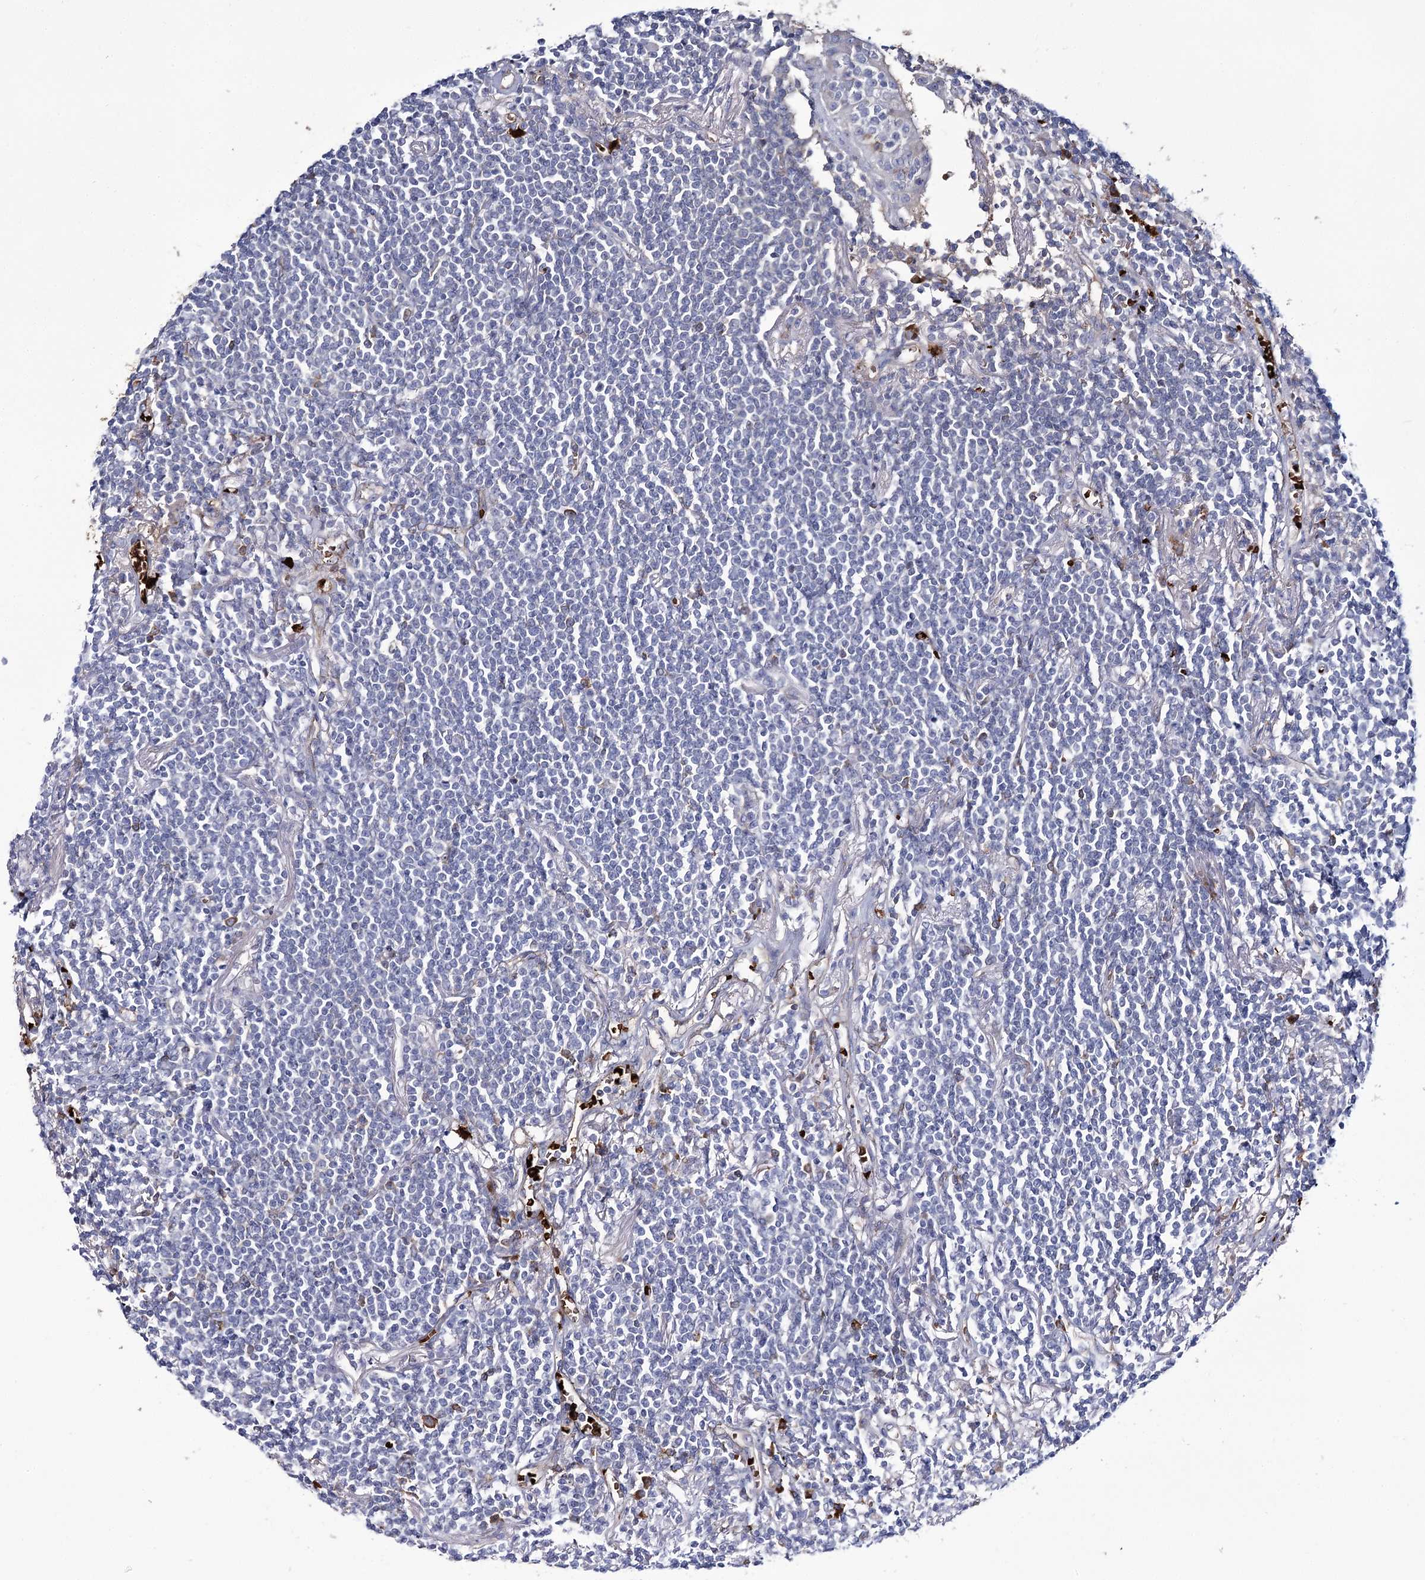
{"staining": {"intensity": "negative", "quantity": "none", "location": "none"}, "tissue": "lymphoma", "cell_type": "Tumor cells", "image_type": "cancer", "snomed": [{"axis": "morphology", "description": "Malignant lymphoma, non-Hodgkin's type, Low grade"}, {"axis": "topography", "description": "Lung"}], "caption": "Immunohistochemistry (IHC) micrograph of human malignant lymphoma, non-Hodgkin's type (low-grade) stained for a protein (brown), which shows no staining in tumor cells.", "gene": "GBF1", "patient": {"sex": "female", "age": 71}}